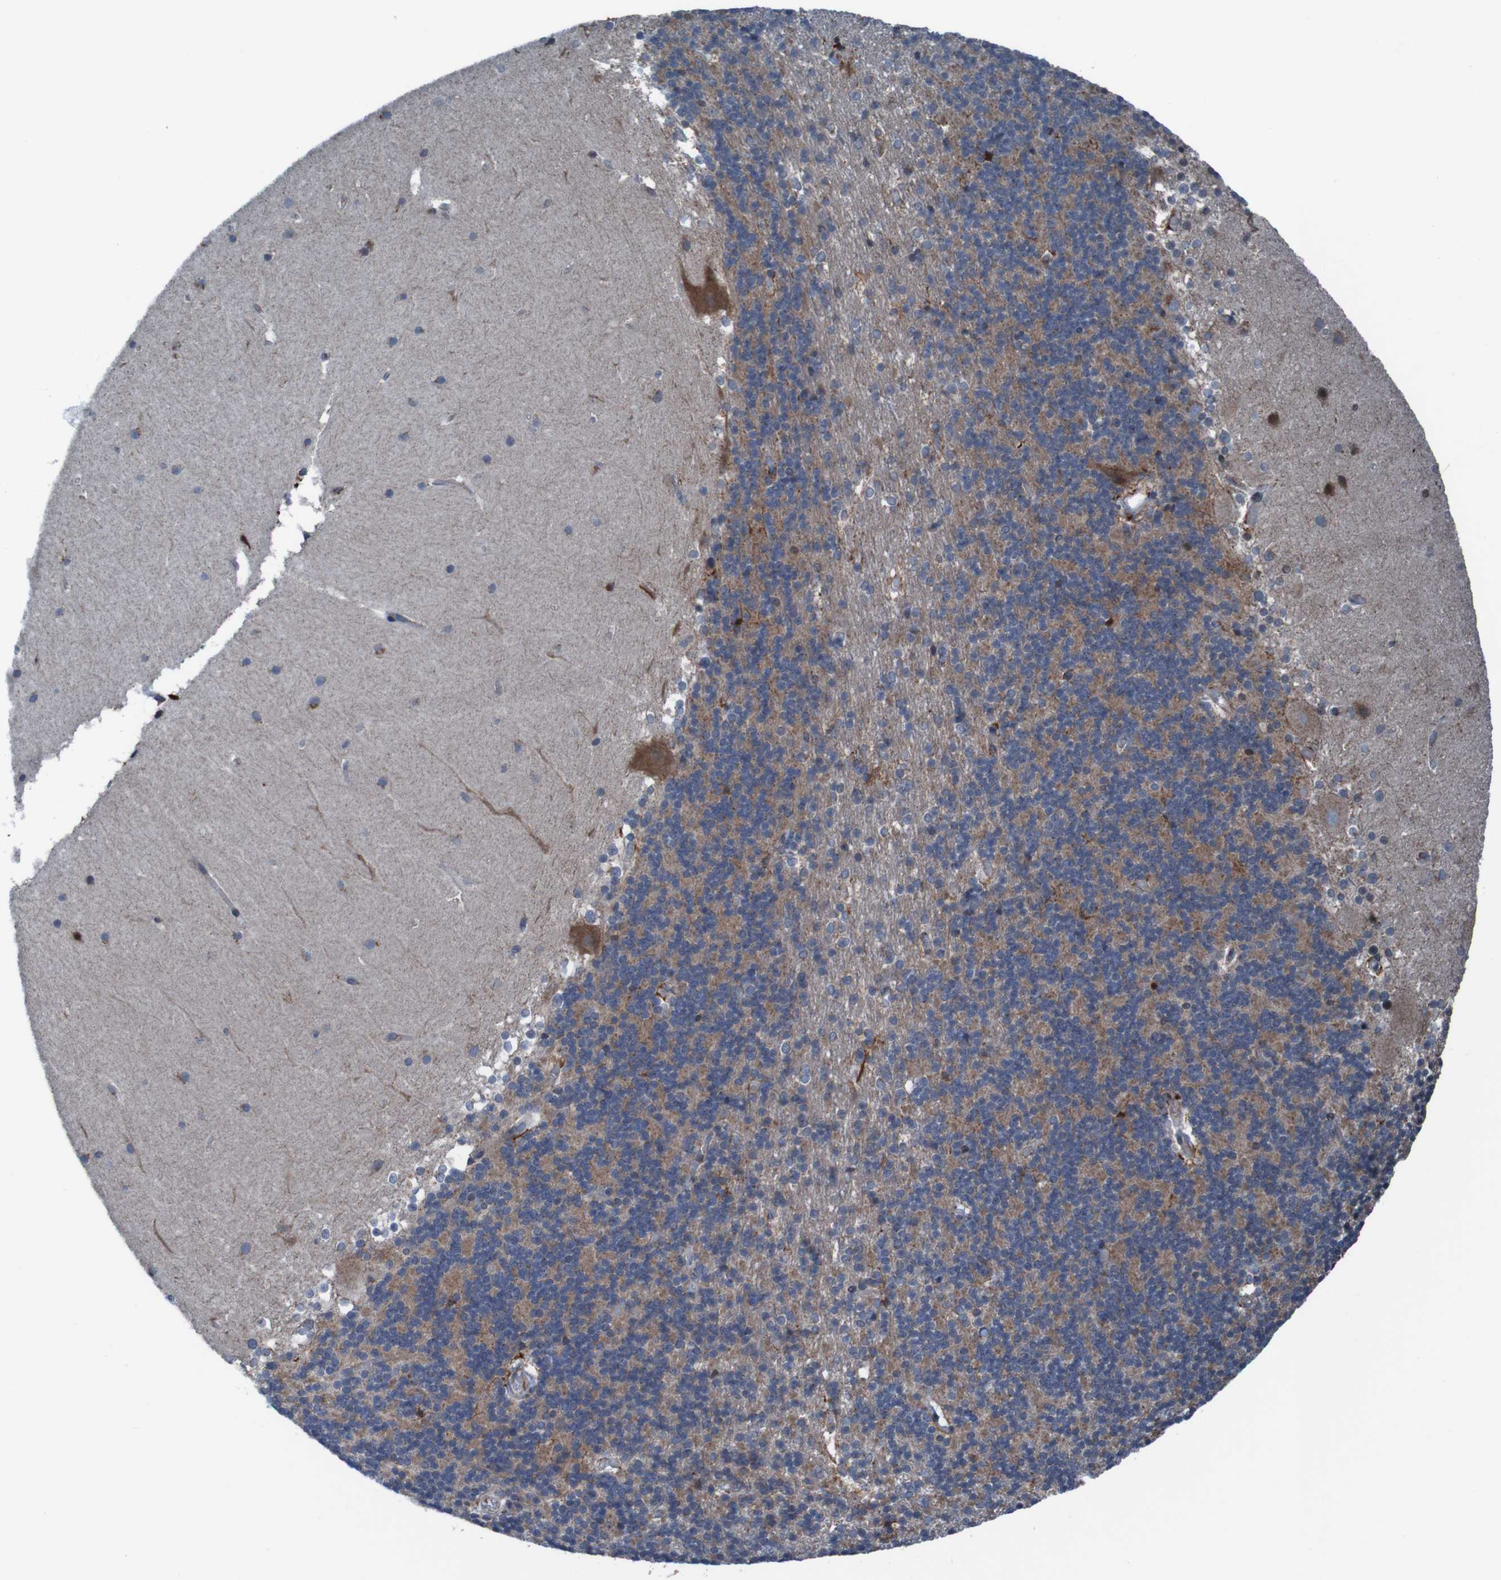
{"staining": {"intensity": "moderate", "quantity": "25%-75%", "location": "cytoplasmic/membranous"}, "tissue": "cerebellum", "cell_type": "Cells in granular layer", "image_type": "normal", "snomed": [{"axis": "morphology", "description": "Normal tissue, NOS"}, {"axis": "topography", "description": "Cerebellum"}], "caption": "About 25%-75% of cells in granular layer in unremarkable cerebellum reveal moderate cytoplasmic/membranous protein expression as visualized by brown immunohistochemical staining.", "gene": "UNG", "patient": {"sex": "female", "age": 19}}